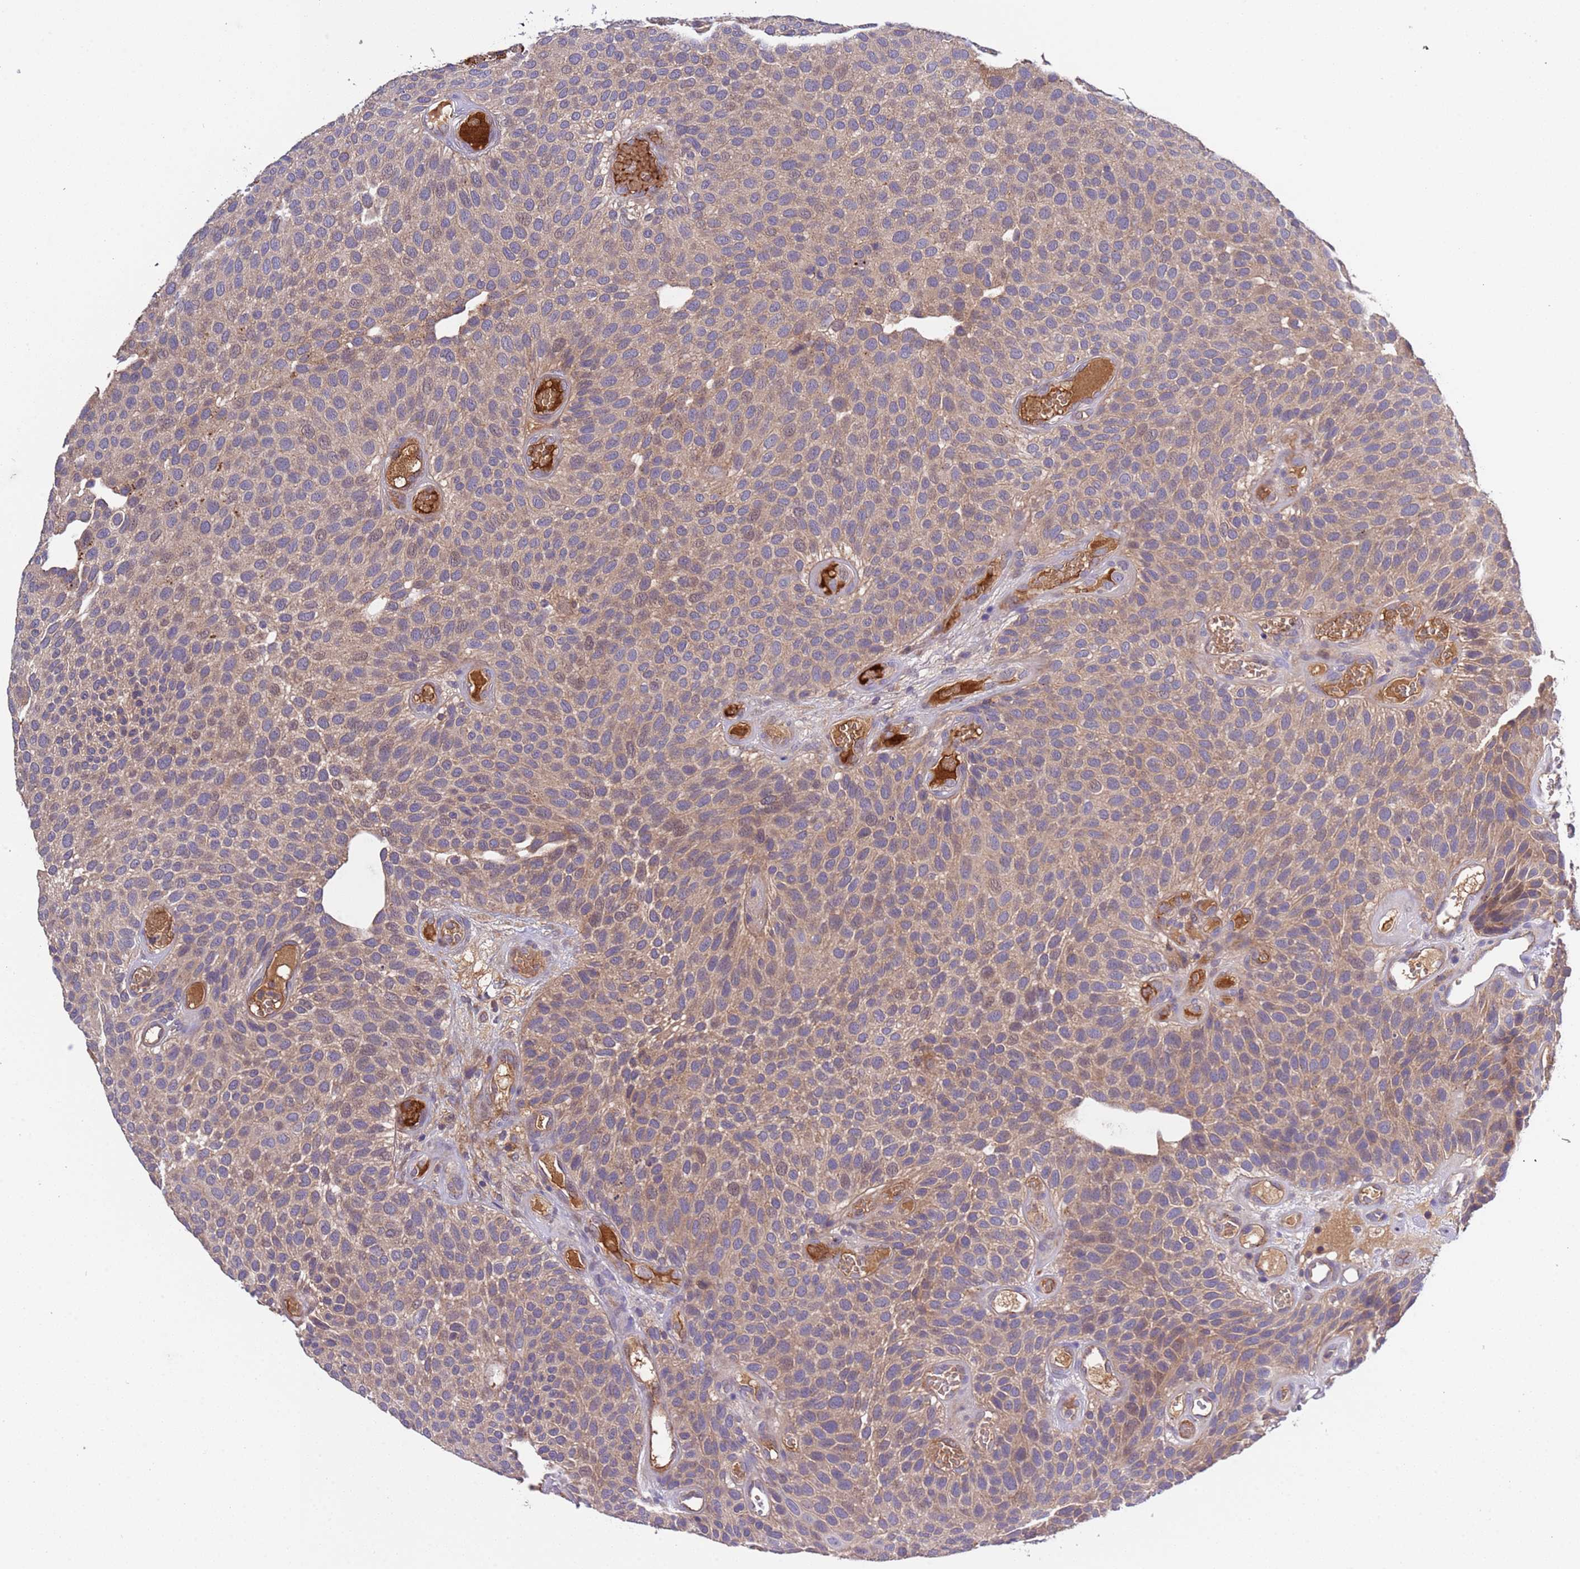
{"staining": {"intensity": "weak", "quantity": "25%-75%", "location": "cytoplasmic/membranous"}, "tissue": "urothelial cancer", "cell_type": "Tumor cells", "image_type": "cancer", "snomed": [{"axis": "morphology", "description": "Urothelial carcinoma, Low grade"}, {"axis": "topography", "description": "Urinary bladder"}], "caption": "This micrograph displays immunohistochemistry (IHC) staining of urothelial carcinoma (low-grade), with low weak cytoplasmic/membranous positivity in approximately 25%-75% of tumor cells.", "gene": "PARP16", "patient": {"sex": "male", "age": 89}}